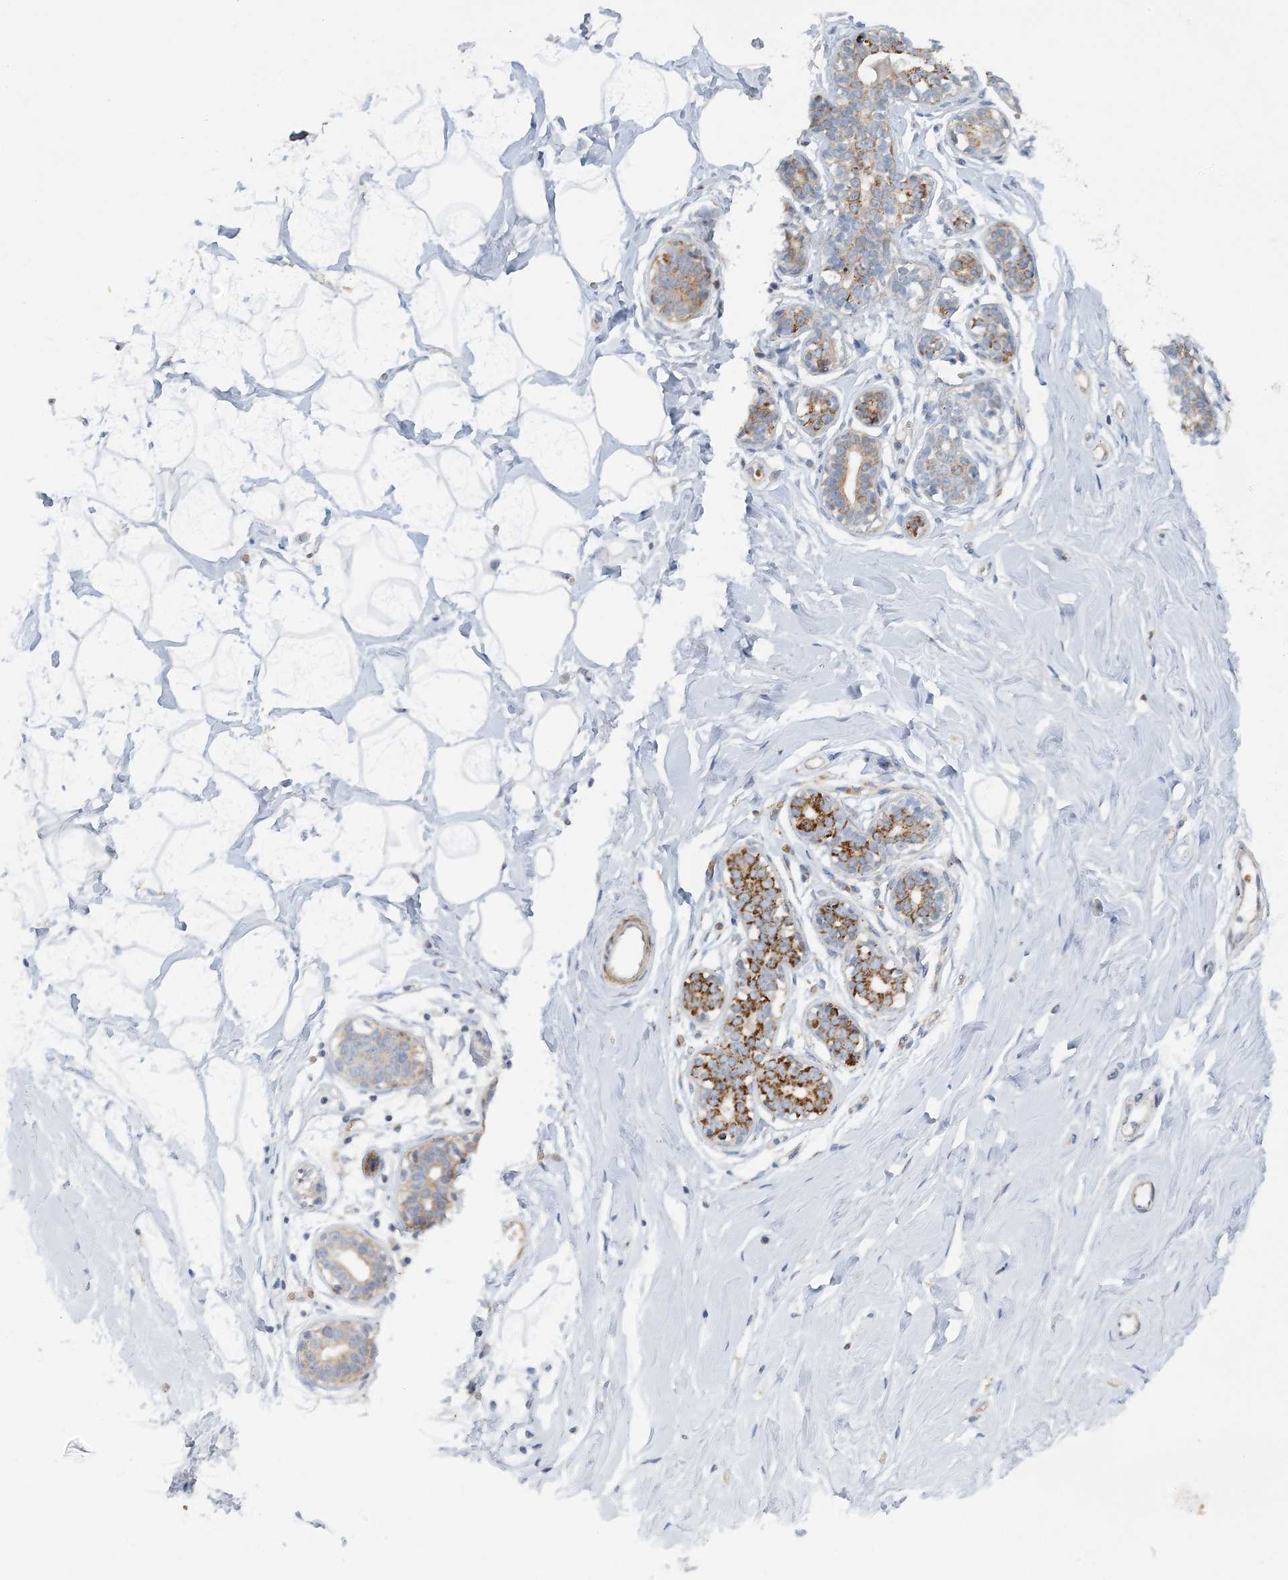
{"staining": {"intensity": "negative", "quantity": "none", "location": "none"}, "tissue": "breast", "cell_type": "Adipocytes", "image_type": "normal", "snomed": [{"axis": "morphology", "description": "Normal tissue, NOS"}, {"axis": "morphology", "description": "Adenoma, NOS"}, {"axis": "topography", "description": "Breast"}], "caption": "Human breast stained for a protein using immunohistochemistry (IHC) demonstrates no positivity in adipocytes.", "gene": "LTN1", "patient": {"sex": "female", "age": 23}}